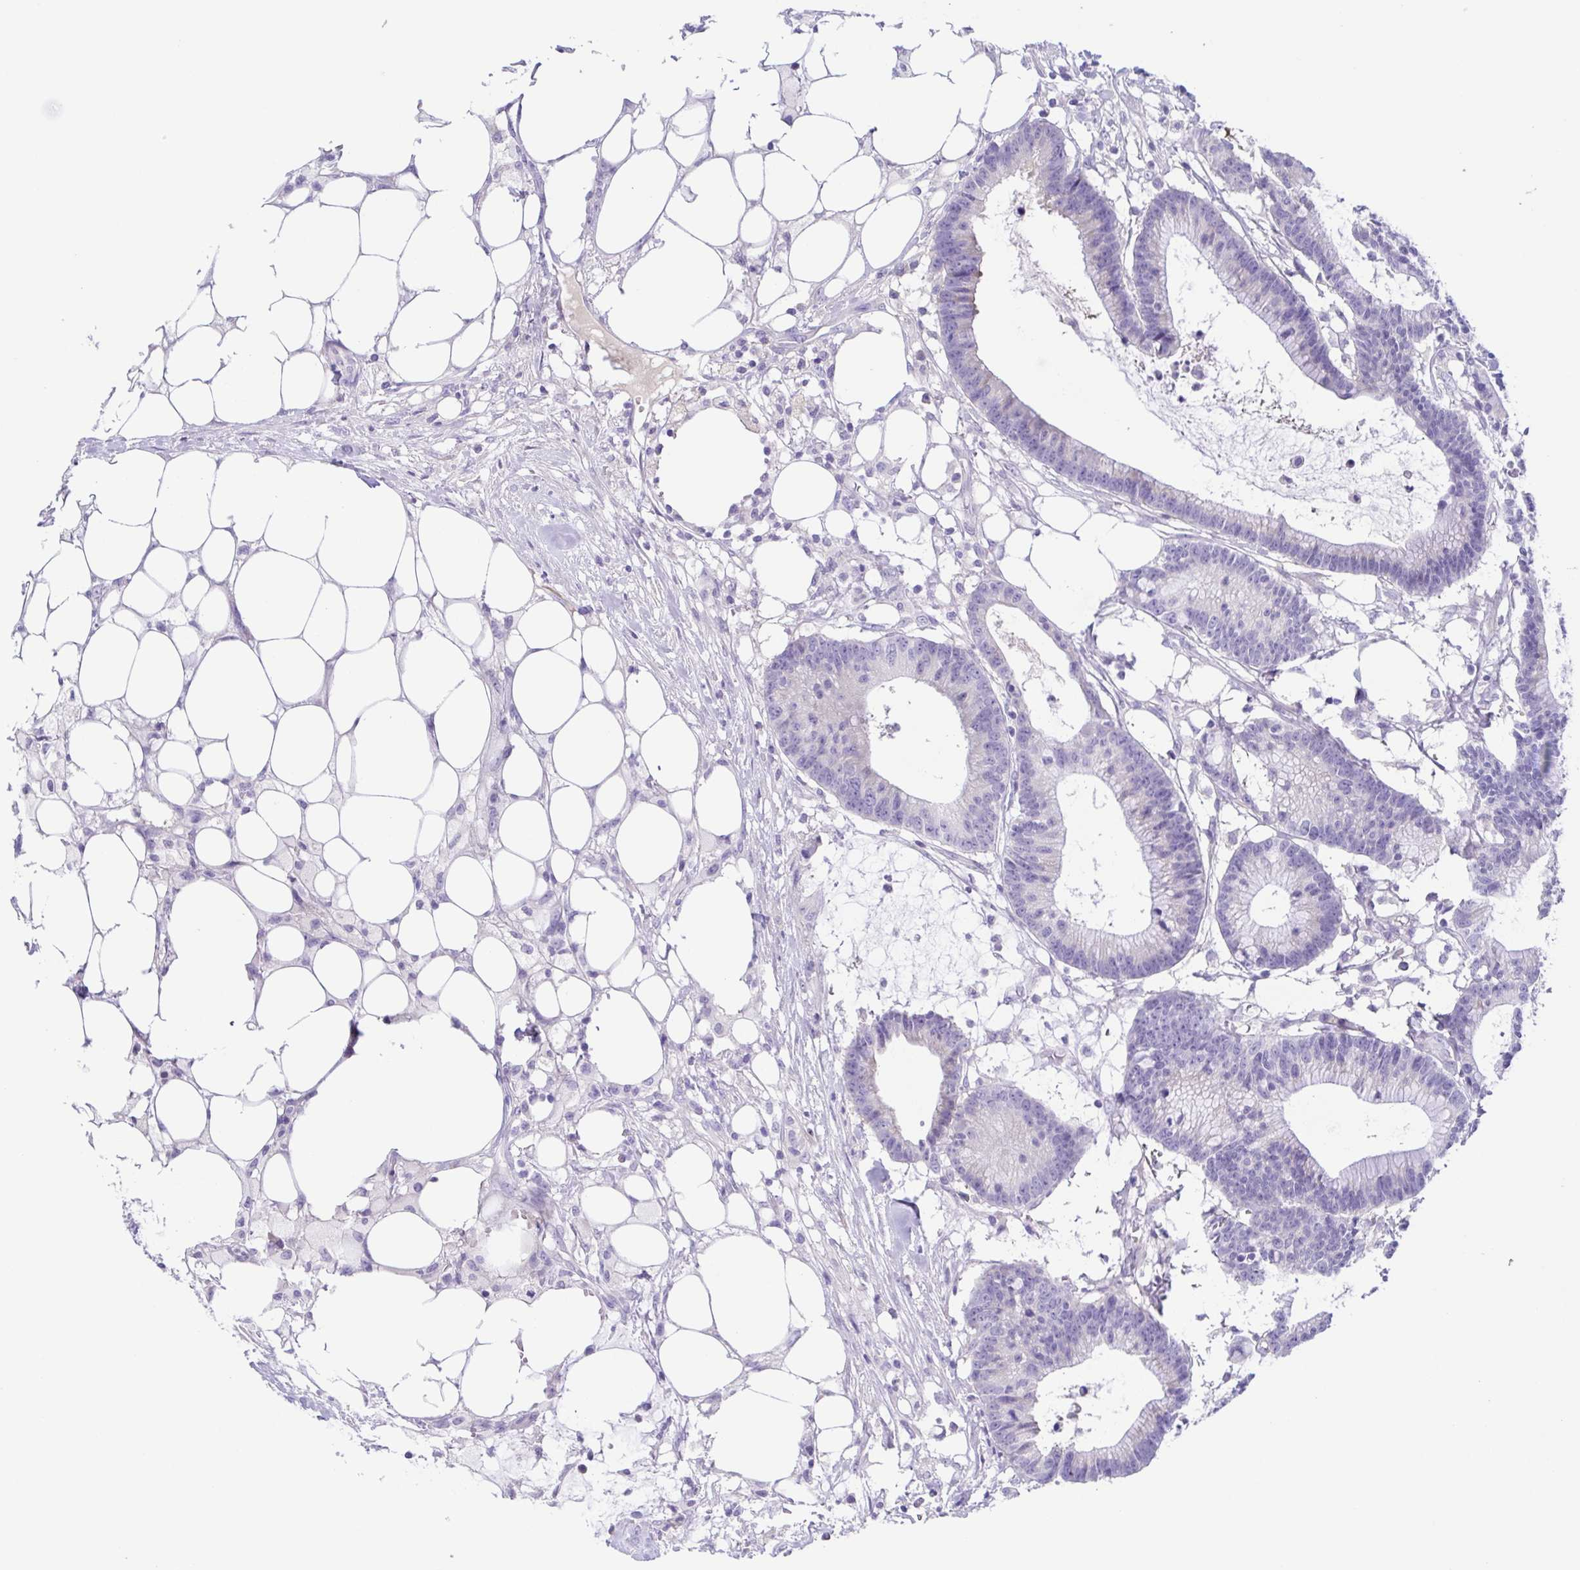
{"staining": {"intensity": "negative", "quantity": "none", "location": "none"}, "tissue": "colorectal cancer", "cell_type": "Tumor cells", "image_type": "cancer", "snomed": [{"axis": "morphology", "description": "Adenocarcinoma, NOS"}, {"axis": "topography", "description": "Colon"}], "caption": "Tumor cells are negative for protein expression in human colorectal cancer. (DAB immunohistochemistry (IHC), high magnification).", "gene": "A1BG", "patient": {"sex": "female", "age": 78}}